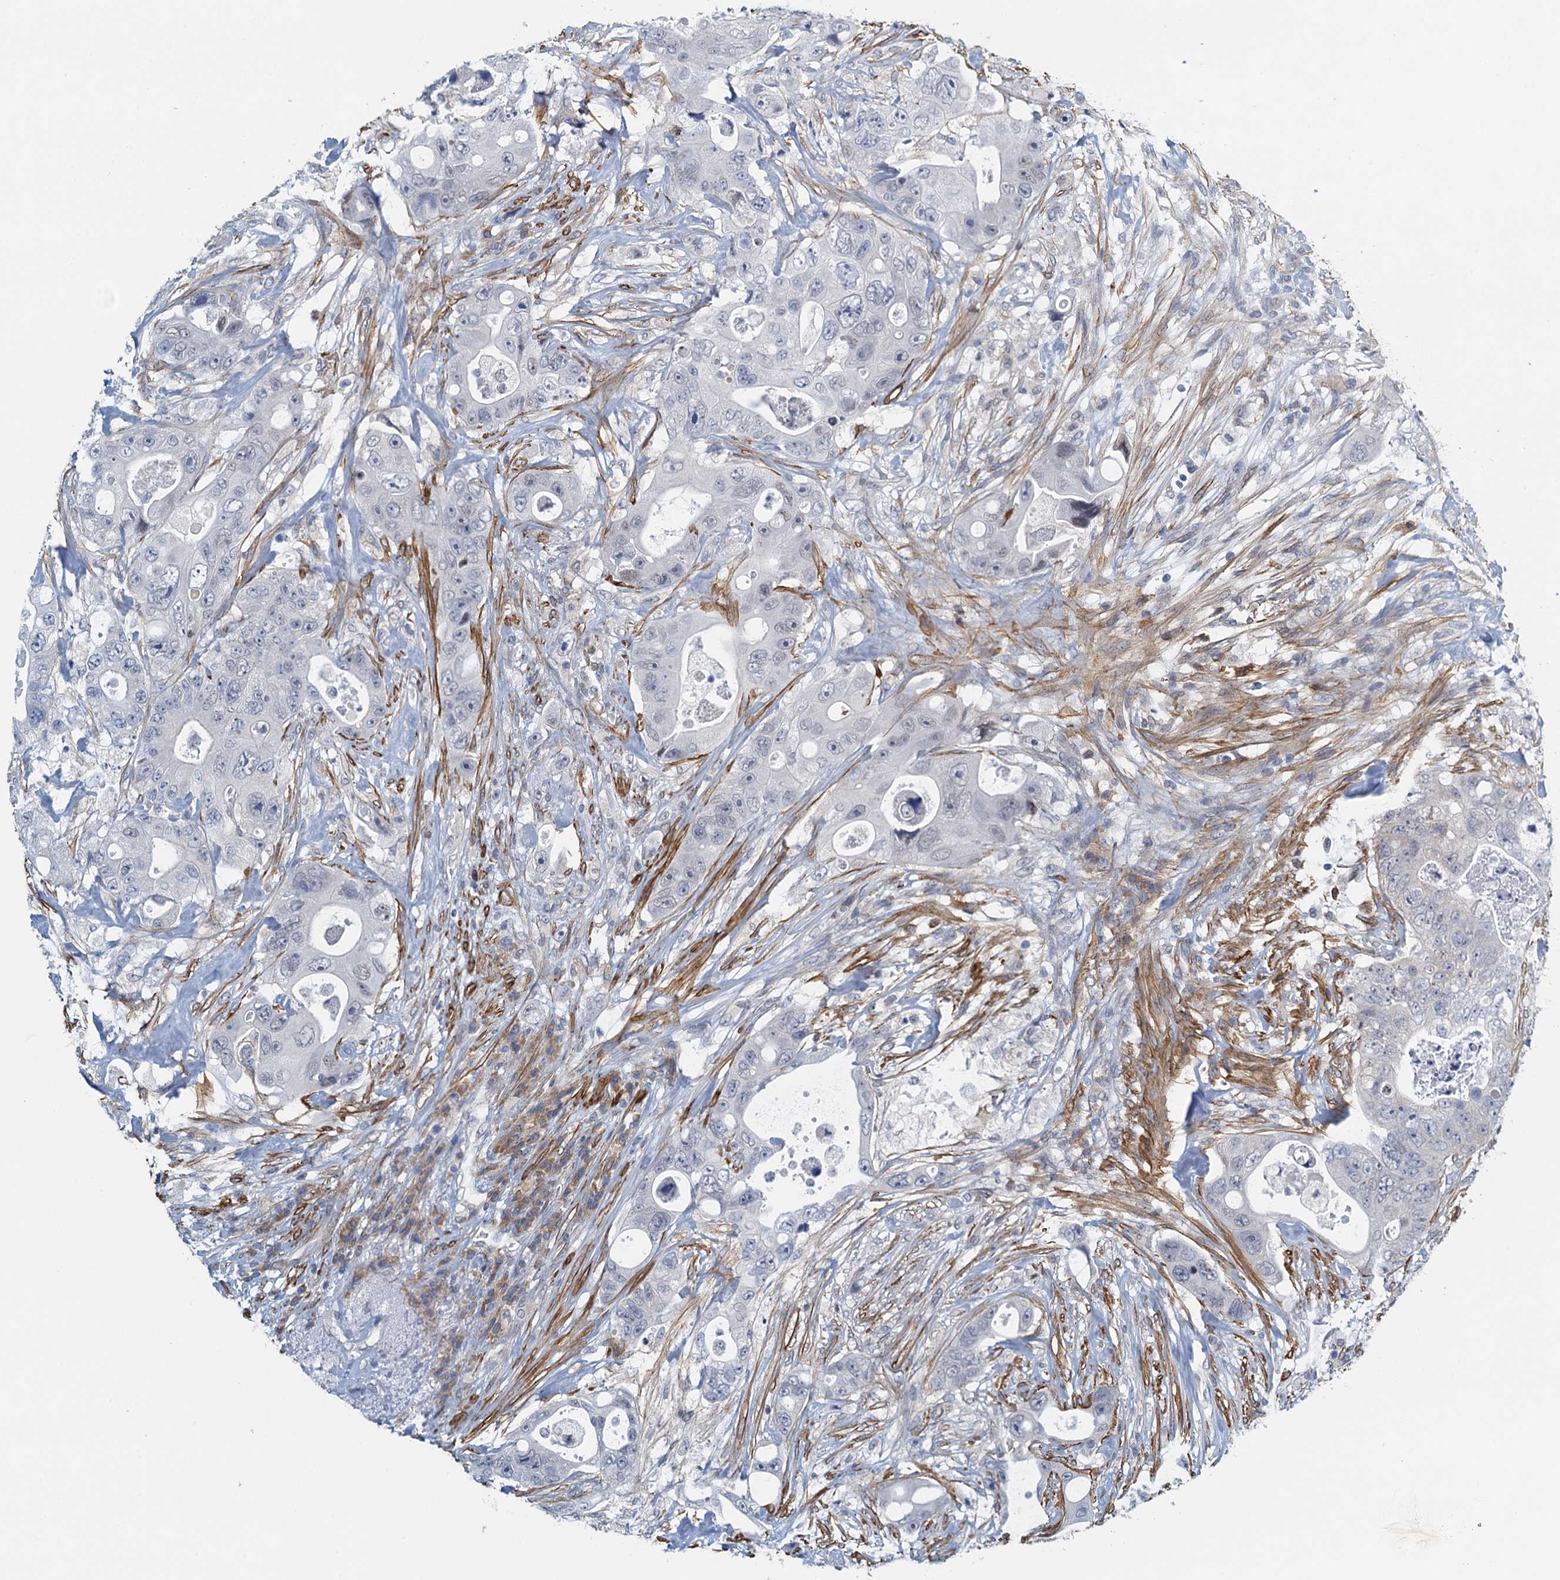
{"staining": {"intensity": "negative", "quantity": "none", "location": "none"}, "tissue": "colorectal cancer", "cell_type": "Tumor cells", "image_type": "cancer", "snomed": [{"axis": "morphology", "description": "Adenocarcinoma, NOS"}, {"axis": "topography", "description": "Colon"}], "caption": "IHC image of neoplastic tissue: human colorectal adenocarcinoma stained with DAB shows no significant protein staining in tumor cells.", "gene": "ALG2", "patient": {"sex": "female", "age": 46}}